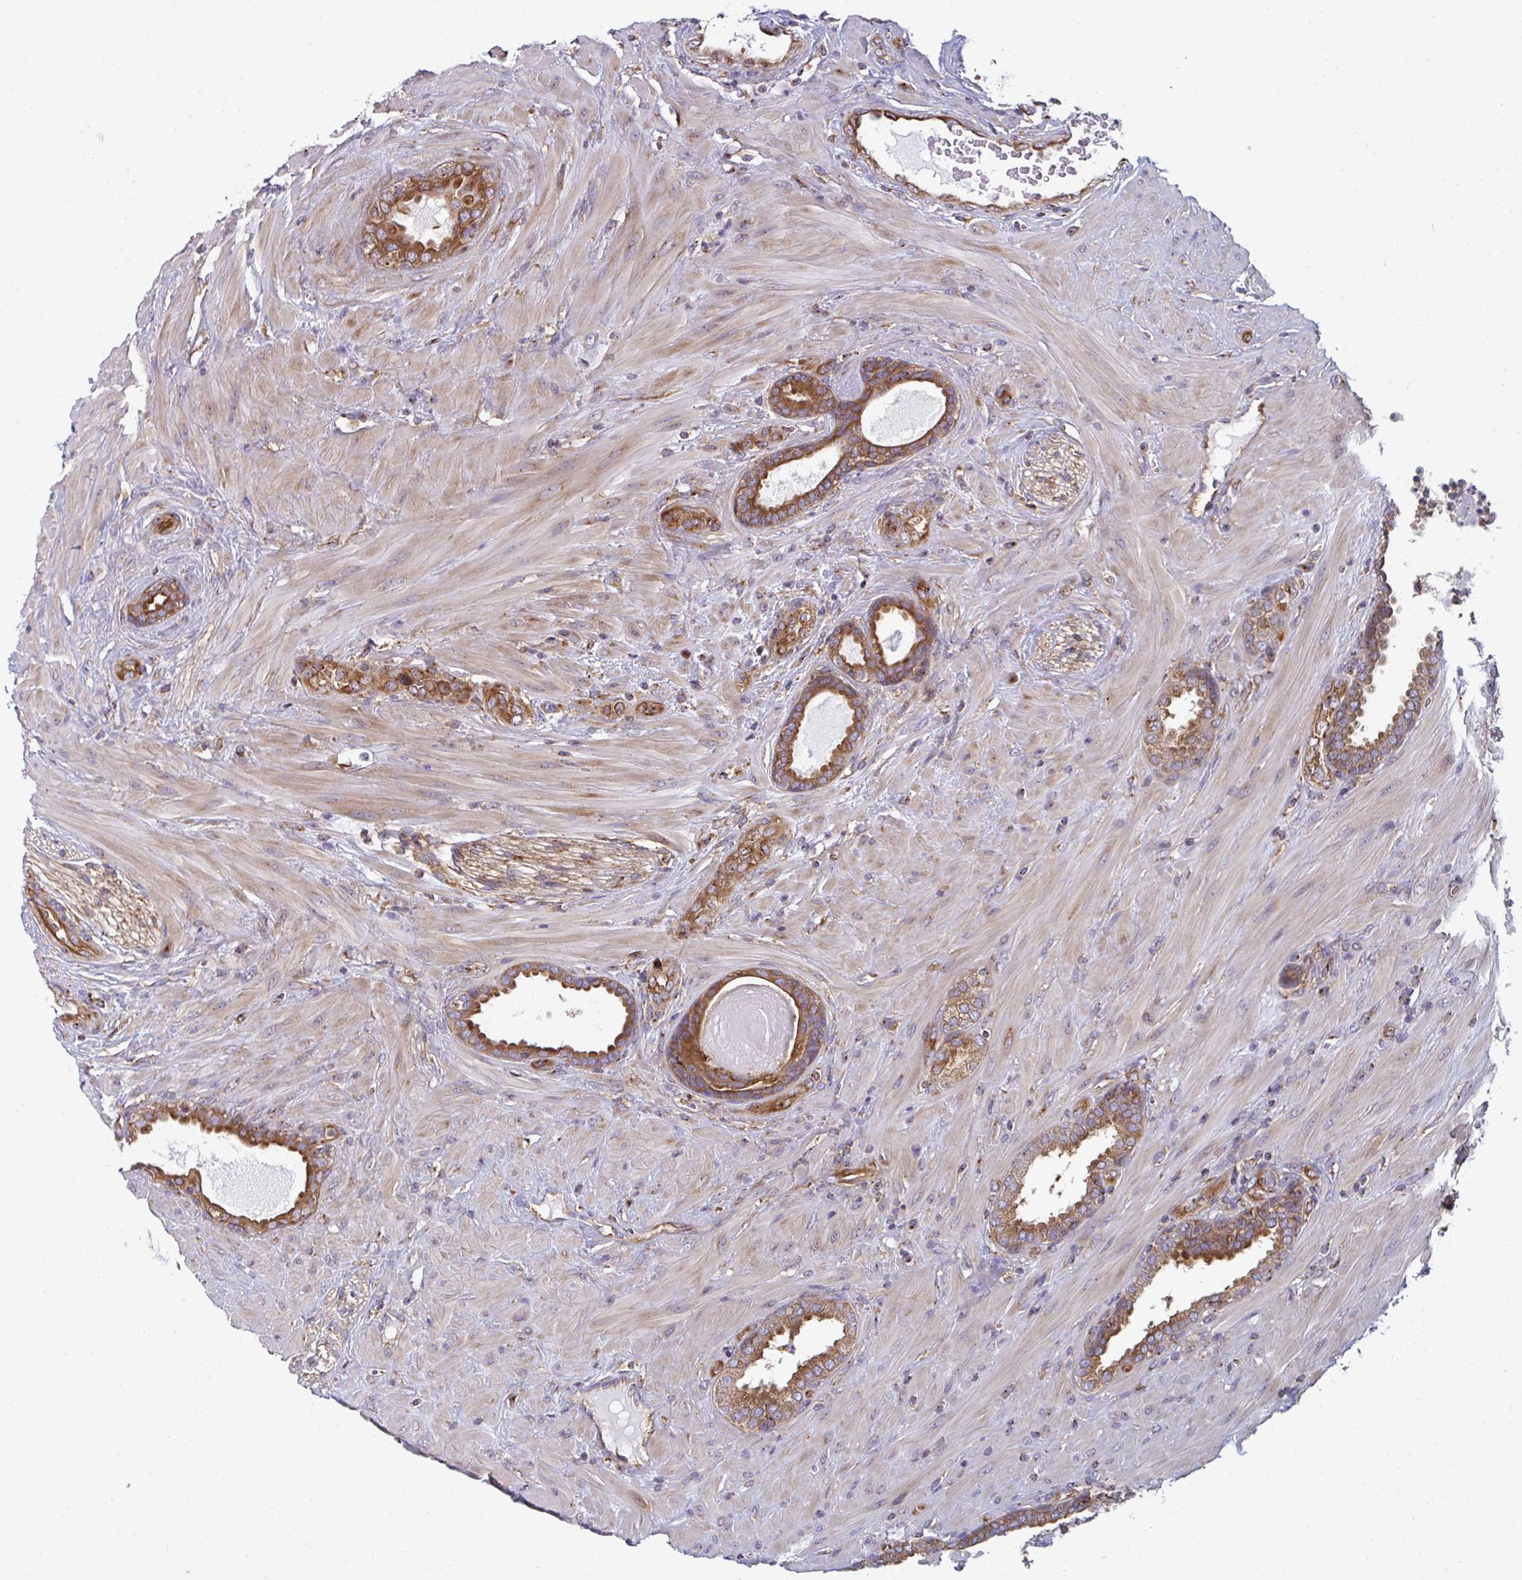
{"staining": {"intensity": "strong", "quantity": ">75%", "location": "cytoplasmic/membranous"}, "tissue": "prostate cancer", "cell_type": "Tumor cells", "image_type": "cancer", "snomed": [{"axis": "morphology", "description": "Adenocarcinoma, High grade"}, {"axis": "topography", "description": "Prostate"}], "caption": "DAB immunohistochemical staining of human prostate adenocarcinoma (high-grade) displays strong cytoplasmic/membranous protein staining in approximately >75% of tumor cells.", "gene": "DYNC1I2", "patient": {"sex": "male", "age": 62}}